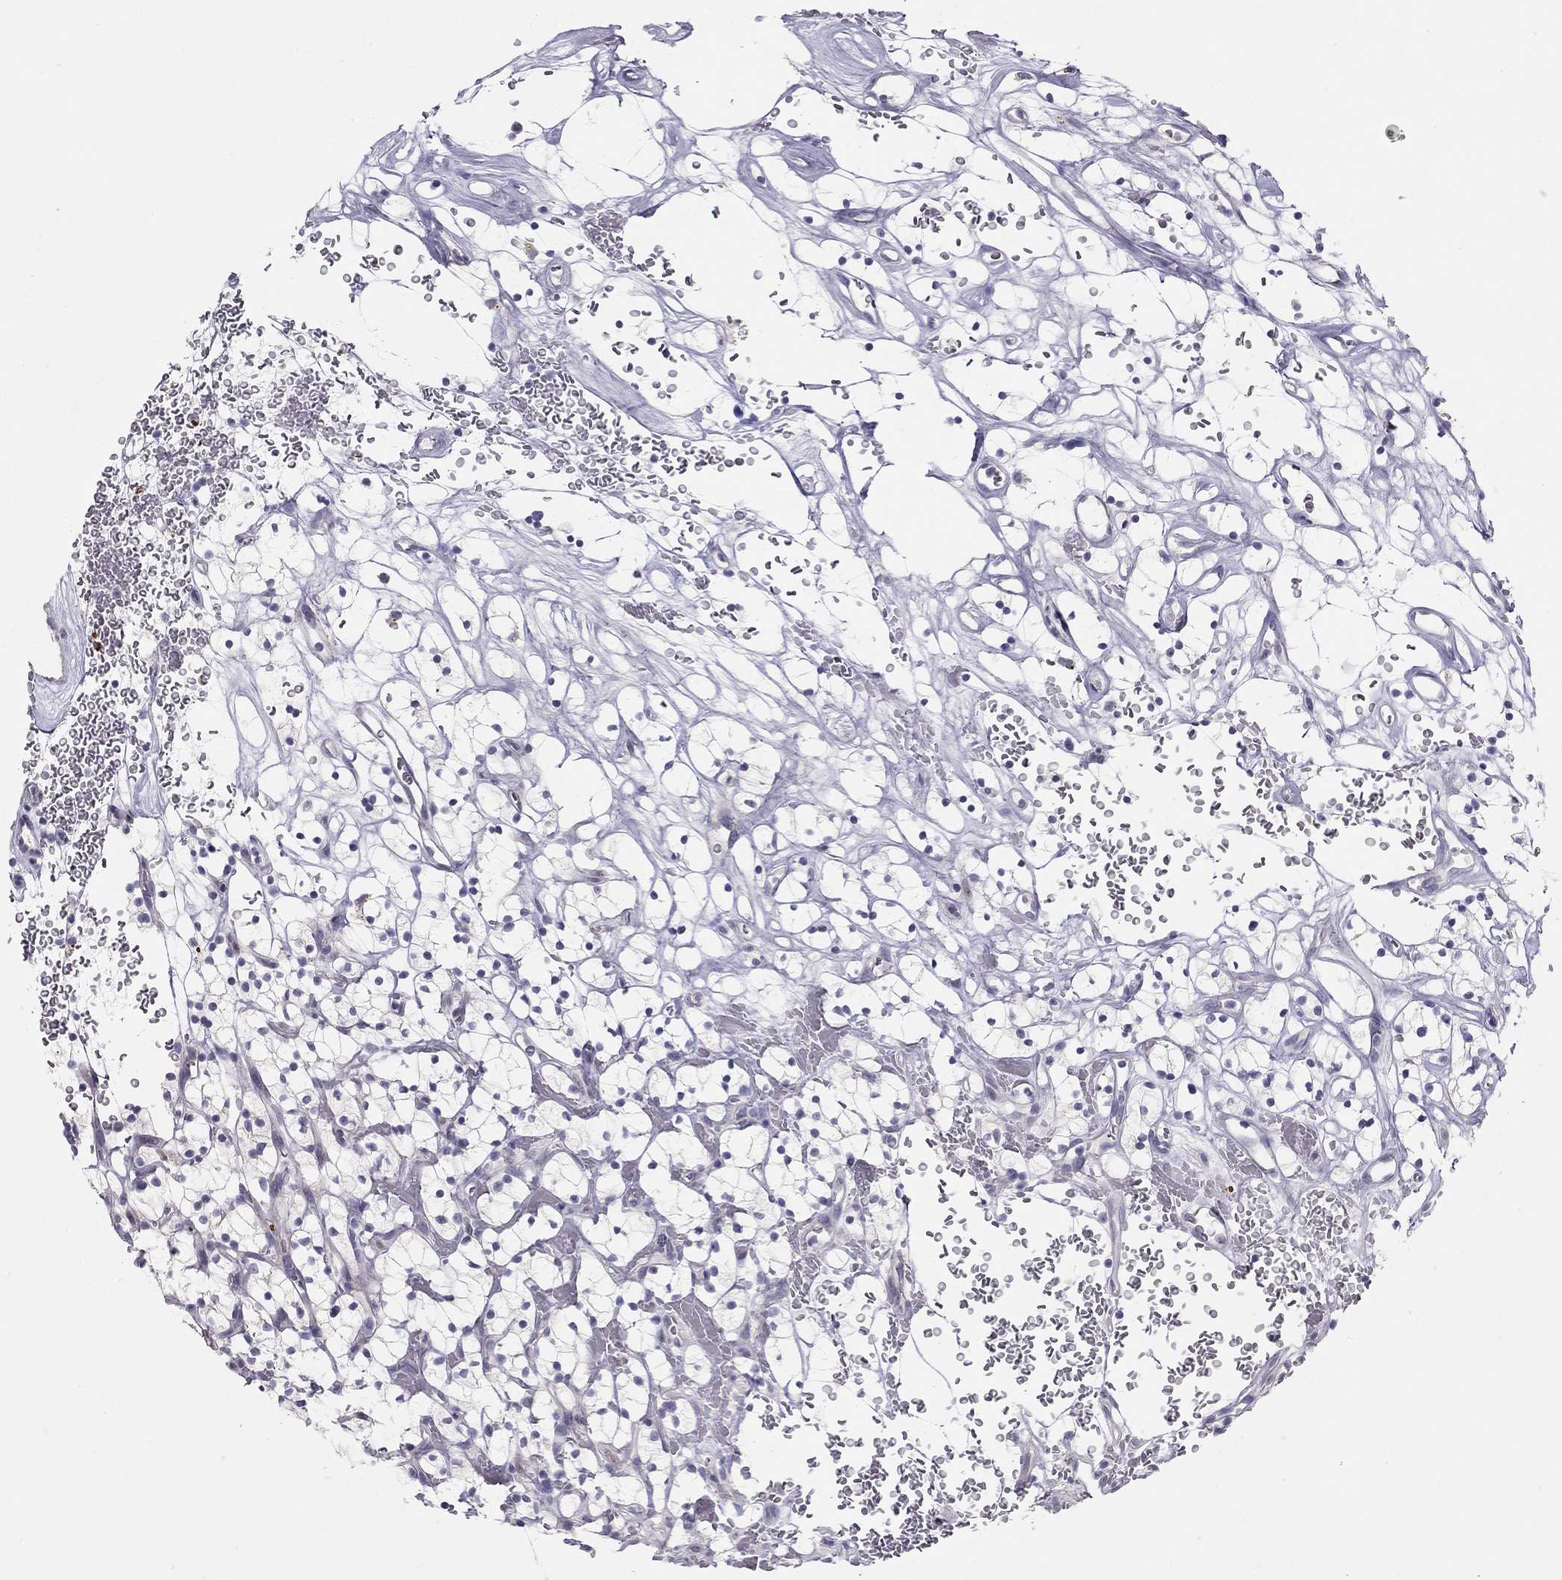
{"staining": {"intensity": "negative", "quantity": "none", "location": "none"}, "tissue": "renal cancer", "cell_type": "Tumor cells", "image_type": "cancer", "snomed": [{"axis": "morphology", "description": "Adenocarcinoma, NOS"}, {"axis": "topography", "description": "Kidney"}], "caption": "The histopathology image reveals no staining of tumor cells in renal adenocarcinoma.", "gene": "KCNV2", "patient": {"sex": "female", "age": 64}}